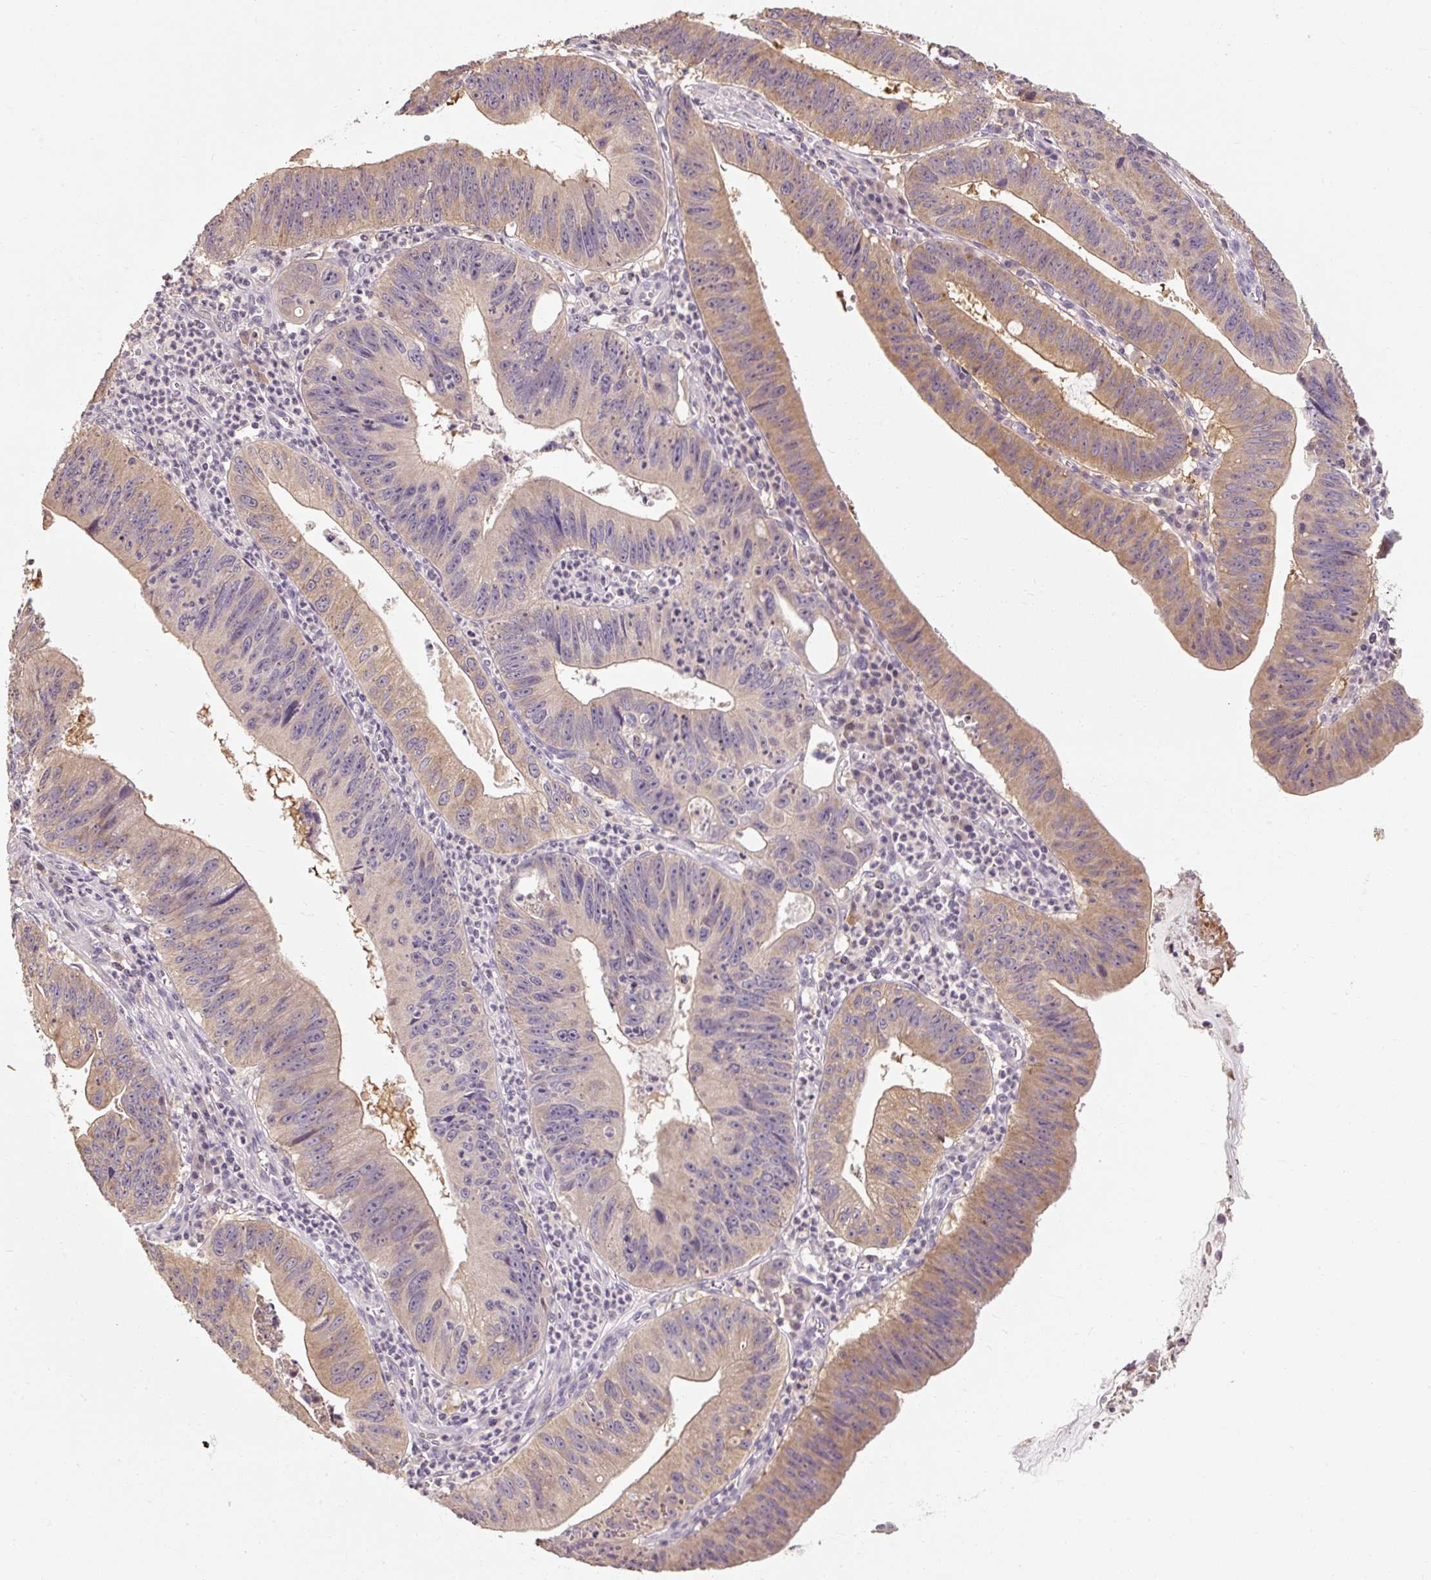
{"staining": {"intensity": "moderate", "quantity": "25%-75%", "location": "cytoplasmic/membranous"}, "tissue": "stomach cancer", "cell_type": "Tumor cells", "image_type": "cancer", "snomed": [{"axis": "morphology", "description": "Adenocarcinoma, NOS"}, {"axis": "topography", "description": "Stomach"}], "caption": "Stomach cancer tissue demonstrates moderate cytoplasmic/membranous staining in about 25%-75% of tumor cells", "gene": "CFAP65", "patient": {"sex": "male", "age": 59}}